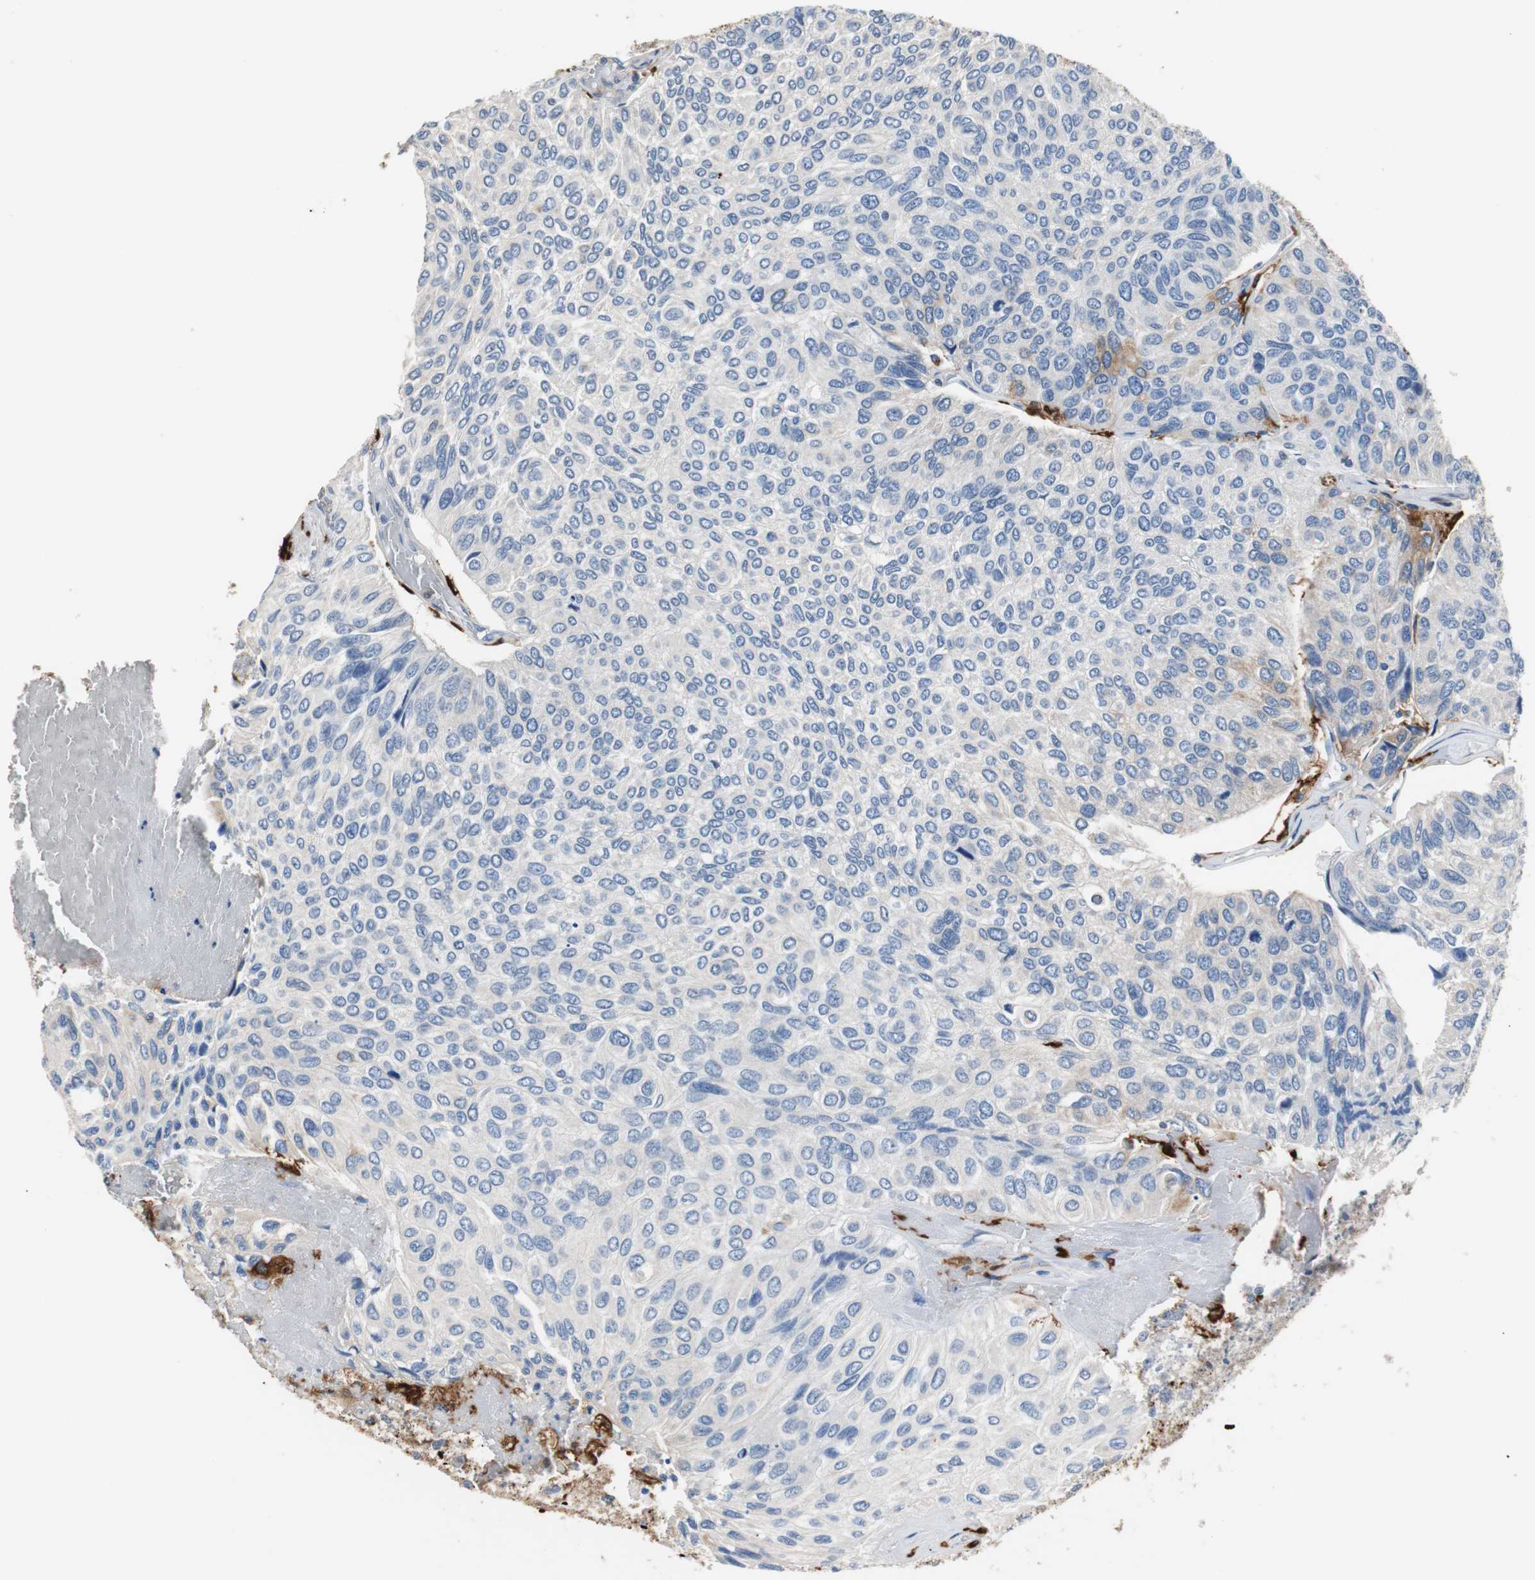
{"staining": {"intensity": "weak", "quantity": "<25%", "location": "cytoplasmic/membranous"}, "tissue": "urothelial cancer", "cell_type": "Tumor cells", "image_type": "cancer", "snomed": [{"axis": "morphology", "description": "Urothelial carcinoma, High grade"}, {"axis": "topography", "description": "Urinary bladder"}], "caption": "Immunohistochemistry (IHC) image of neoplastic tissue: urothelial cancer stained with DAB (3,3'-diaminobenzidine) reveals no significant protein positivity in tumor cells.", "gene": "PI15", "patient": {"sex": "male", "age": 66}}